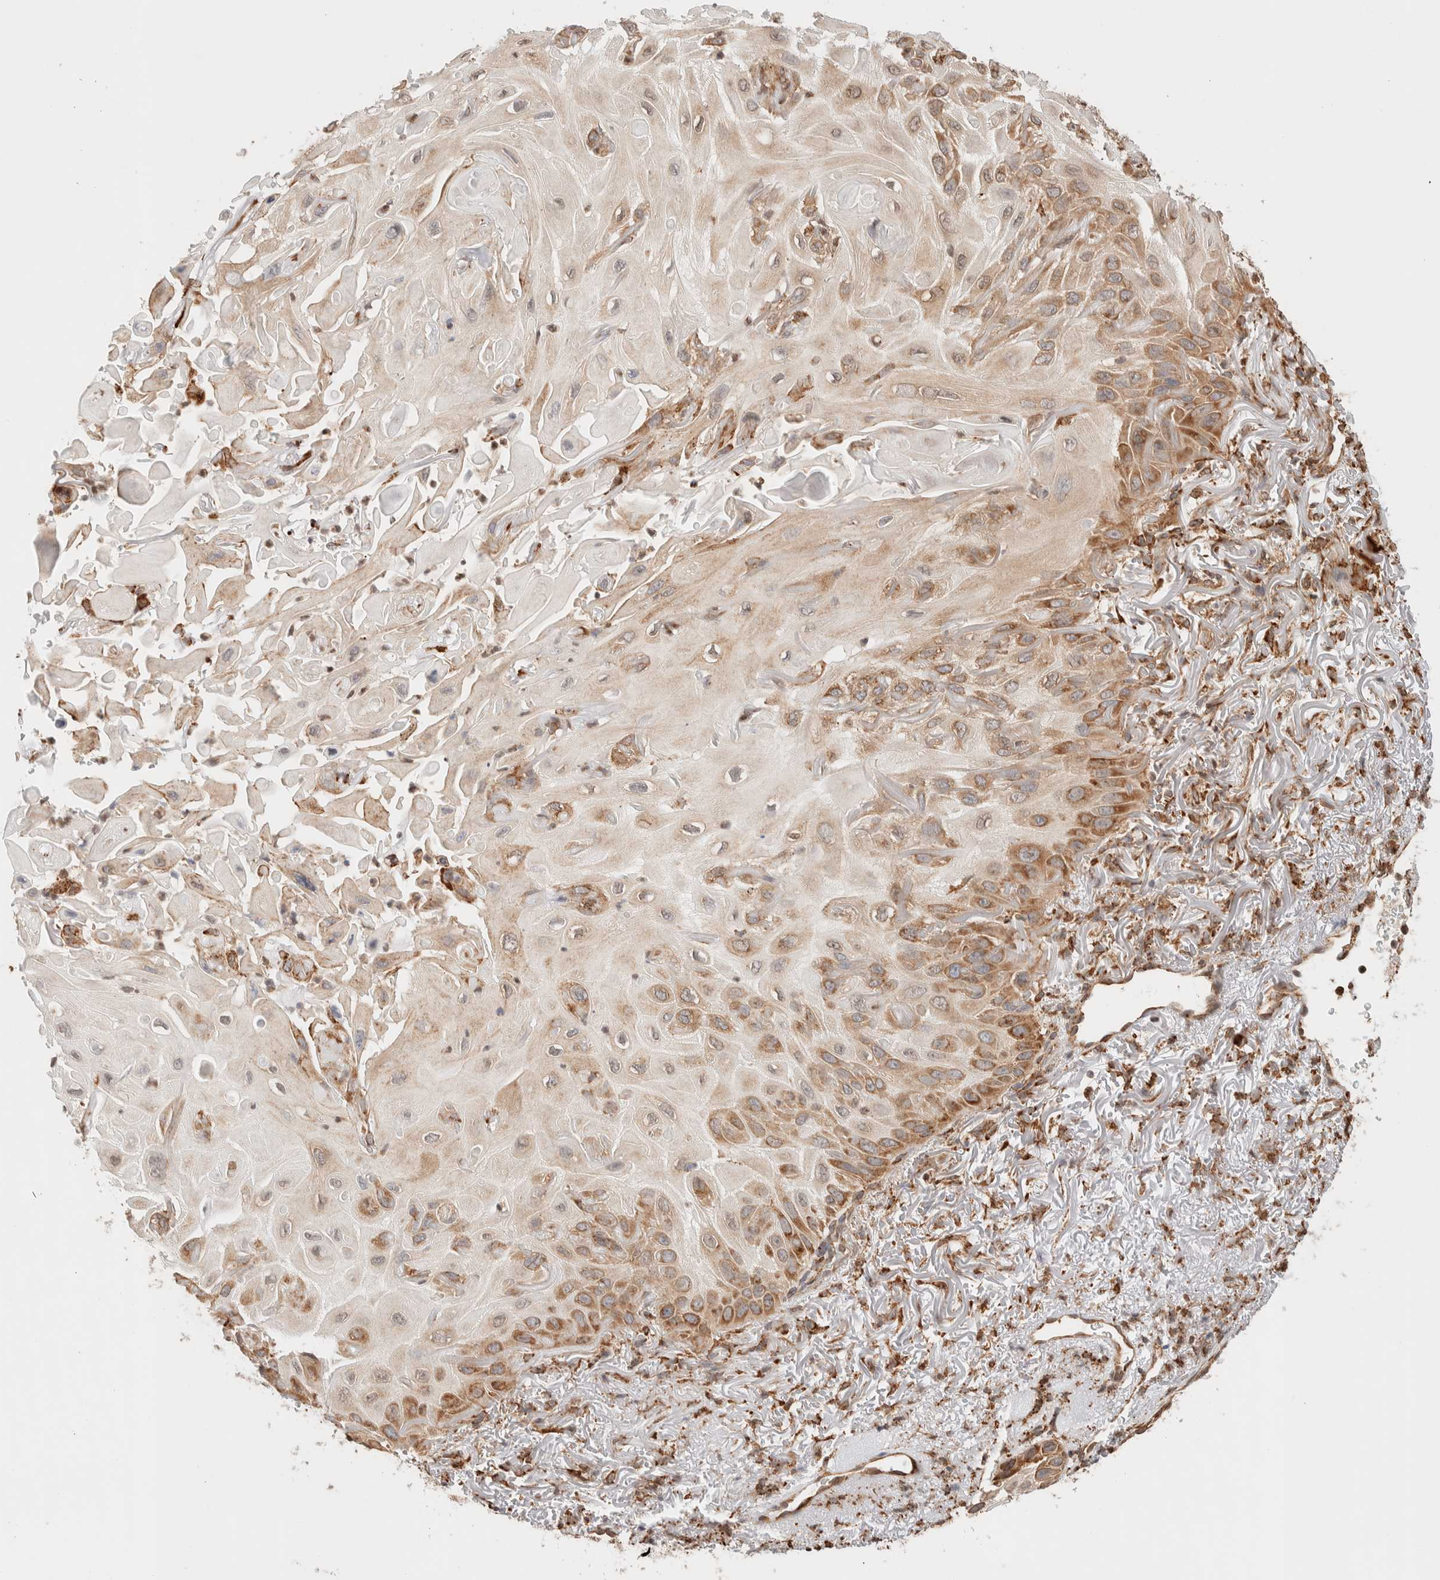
{"staining": {"intensity": "moderate", "quantity": ">75%", "location": "cytoplasmic/membranous"}, "tissue": "skin cancer", "cell_type": "Tumor cells", "image_type": "cancer", "snomed": [{"axis": "morphology", "description": "Squamous cell carcinoma, NOS"}, {"axis": "topography", "description": "Skin"}], "caption": "Brown immunohistochemical staining in skin squamous cell carcinoma shows moderate cytoplasmic/membranous staining in approximately >75% of tumor cells.", "gene": "INTS1", "patient": {"sex": "female", "age": 77}}